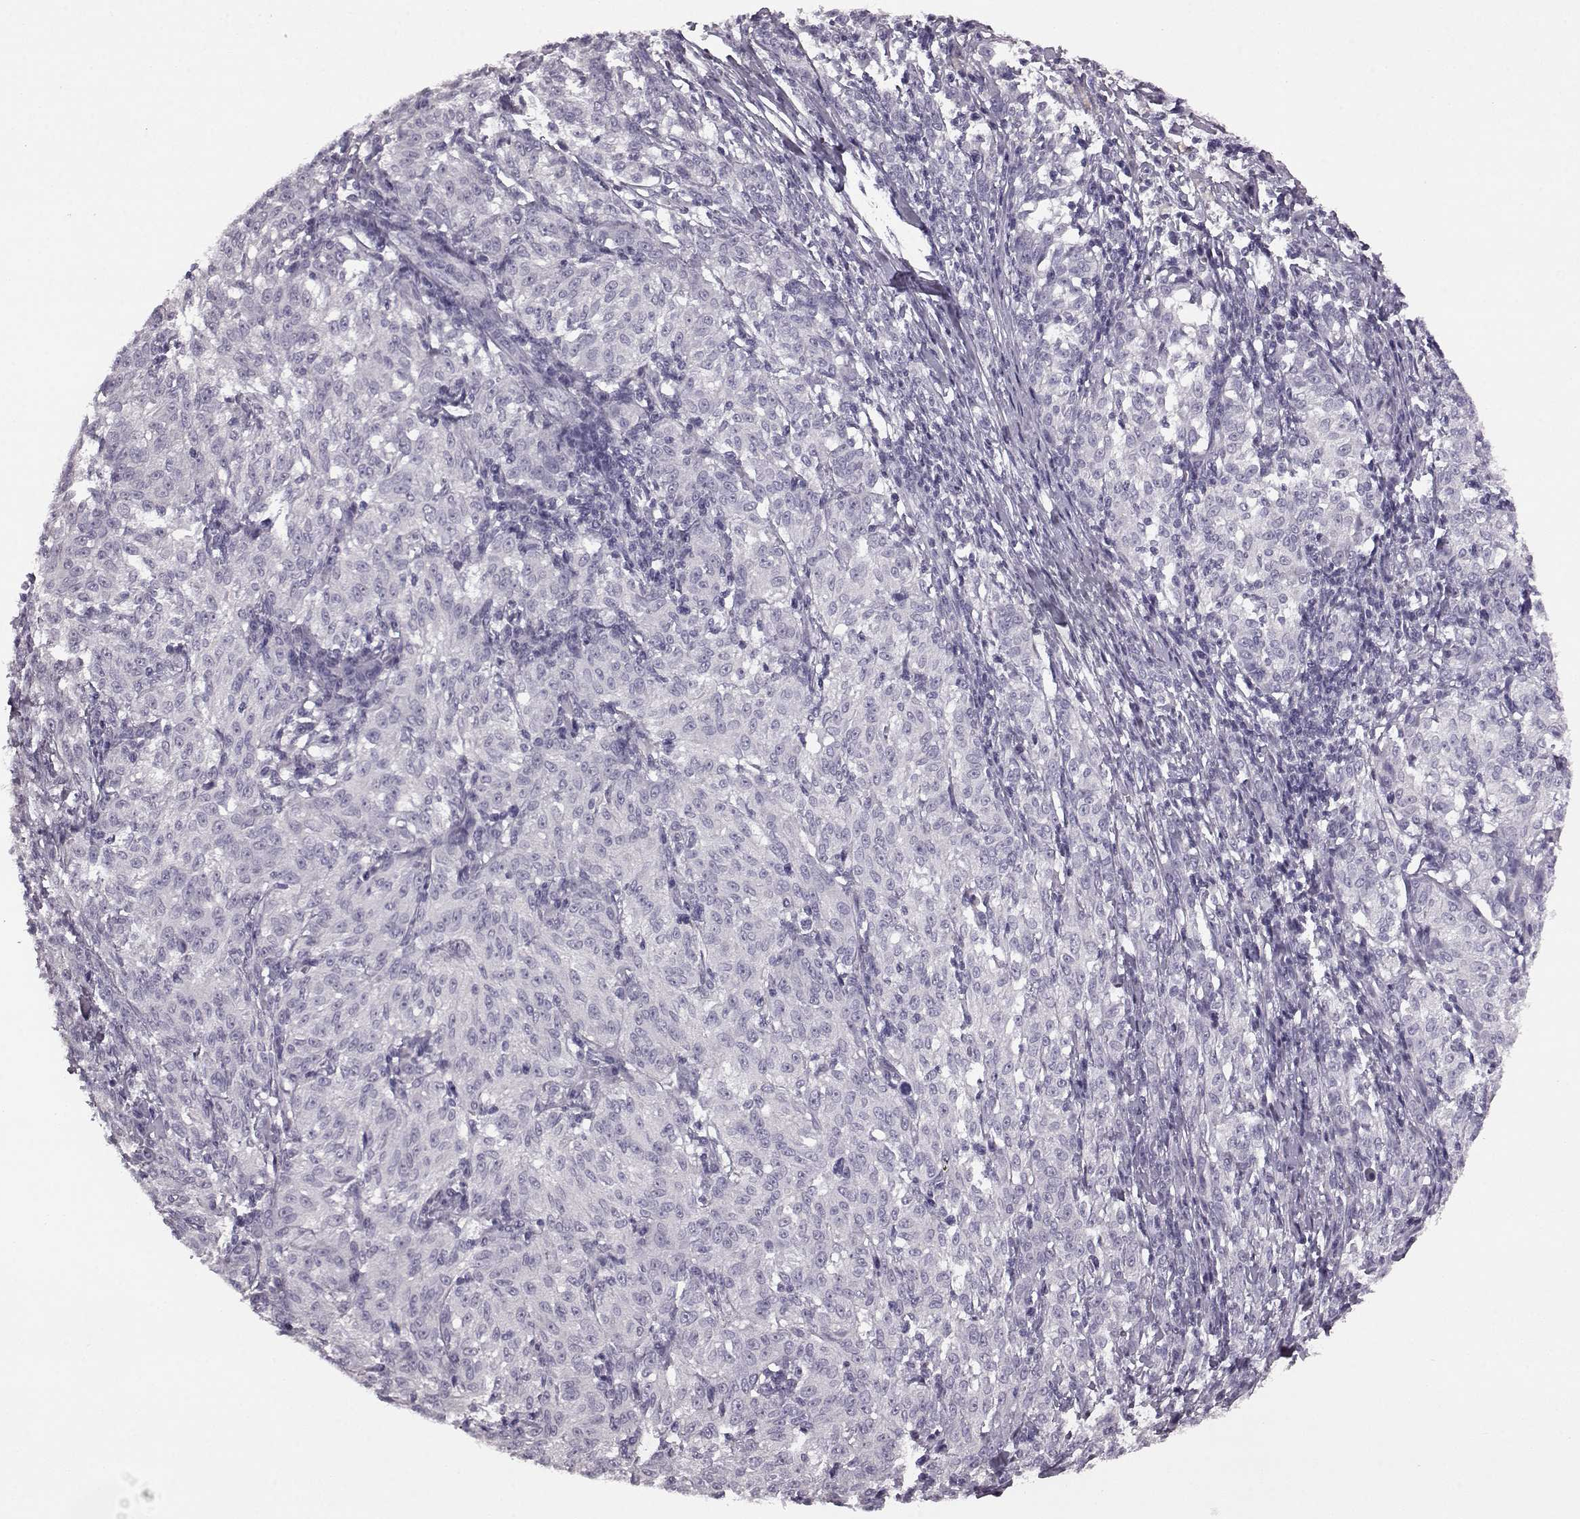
{"staining": {"intensity": "negative", "quantity": "none", "location": "none"}, "tissue": "melanoma", "cell_type": "Tumor cells", "image_type": "cancer", "snomed": [{"axis": "morphology", "description": "Malignant melanoma, NOS"}, {"axis": "topography", "description": "Skin"}], "caption": "Immunohistochemistry (IHC) image of human melanoma stained for a protein (brown), which displays no positivity in tumor cells.", "gene": "ODAD4", "patient": {"sex": "female", "age": 72}}